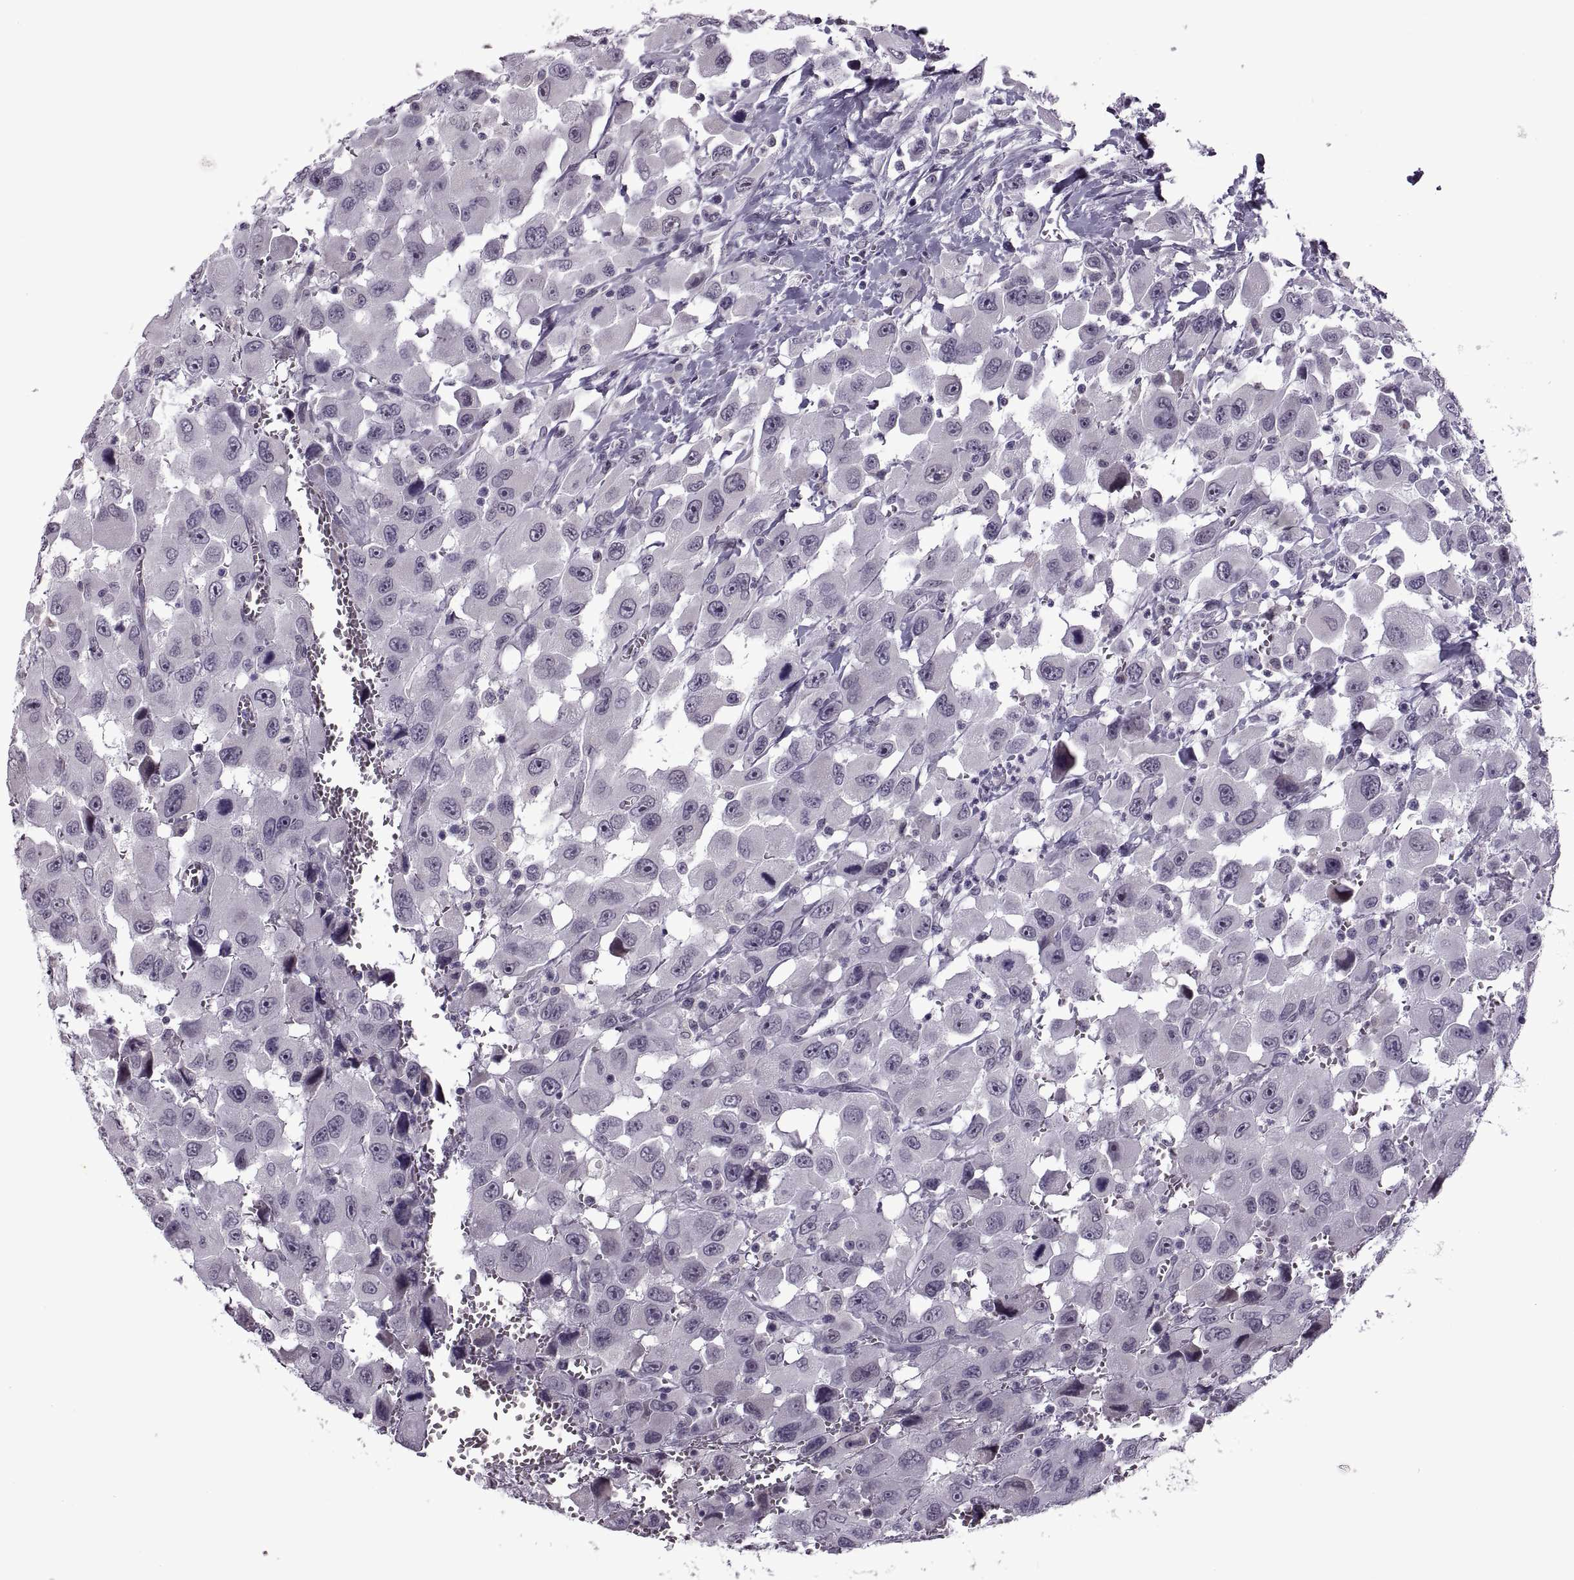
{"staining": {"intensity": "negative", "quantity": "none", "location": "none"}, "tissue": "head and neck cancer", "cell_type": "Tumor cells", "image_type": "cancer", "snomed": [{"axis": "morphology", "description": "Squamous cell carcinoma, NOS"}, {"axis": "morphology", "description": "Squamous cell carcinoma, metastatic, NOS"}, {"axis": "topography", "description": "Oral tissue"}, {"axis": "topography", "description": "Head-Neck"}], "caption": "Tumor cells are negative for protein expression in human head and neck cancer (metastatic squamous cell carcinoma).", "gene": "PRSS37", "patient": {"sex": "female", "age": 85}}